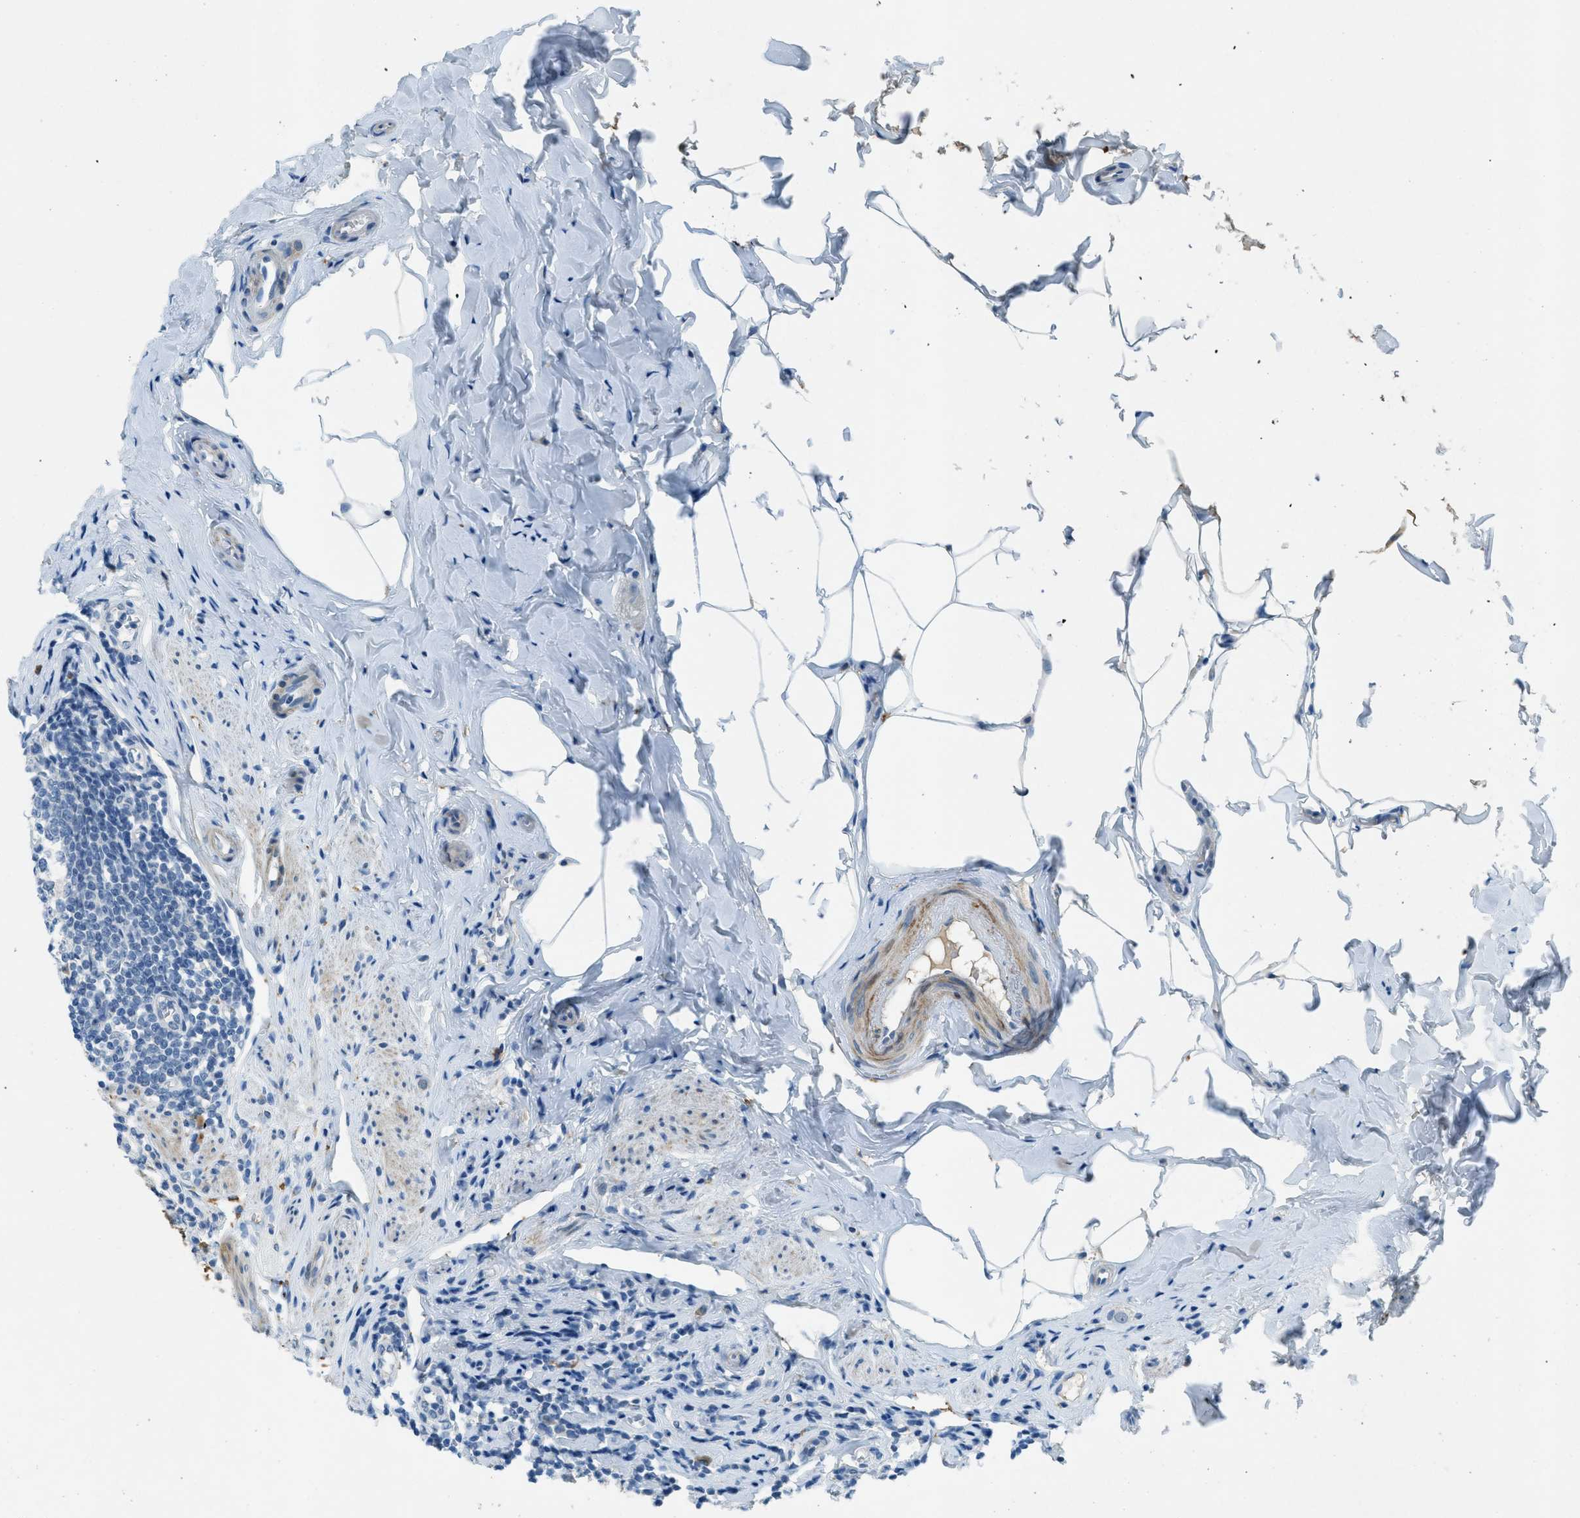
{"staining": {"intensity": "strong", "quantity": ">75%", "location": "cytoplasmic/membranous"}, "tissue": "appendix", "cell_type": "Glandular cells", "image_type": "normal", "snomed": [{"axis": "morphology", "description": "Normal tissue, NOS"}, {"axis": "topography", "description": "Appendix"}], "caption": "Glandular cells exhibit high levels of strong cytoplasmic/membranous positivity in approximately >75% of cells in unremarkable appendix.", "gene": "KLHL8", "patient": {"sex": "male", "age": 56}}